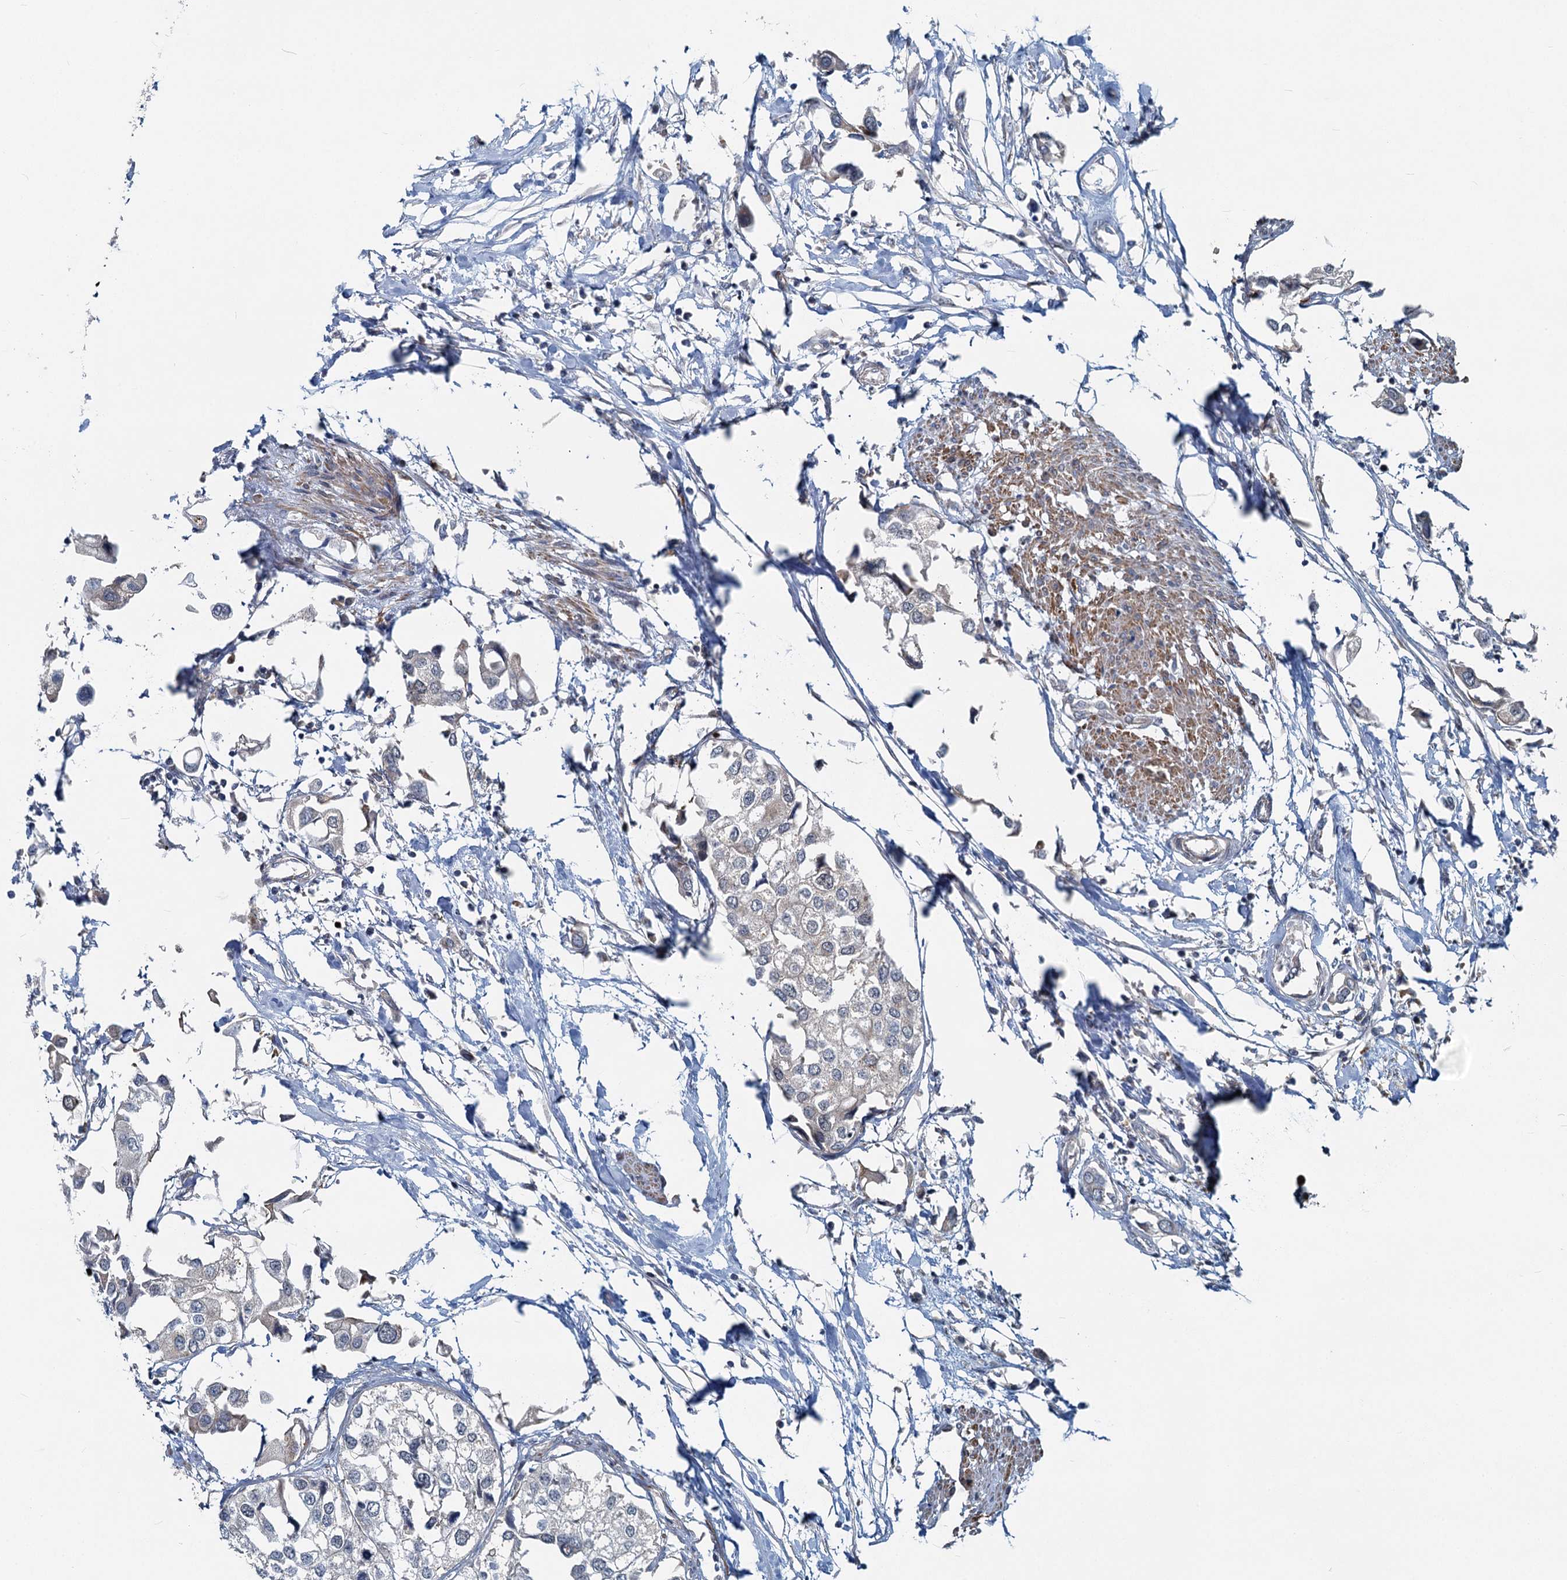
{"staining": {"intensity": "negative", "quantity": "none", "location": "none"}, "tissue": "urothelial cancer", "cell_type": "Tumor cells", "image_type": "cancer", "snomed": [{"axis": "morphology", "description": "Urothelial carcinoma, High grade"}, {"axis": "topography", "description": "Urinary bladder"}], "caption": "Human high-grade urothelial carcinoma stained for a protein using immunohistochemistry (IHC) displays no expression in tumor cells.", "gene": "ADCY2", "patient": {"sex": "male", "age": 64}}